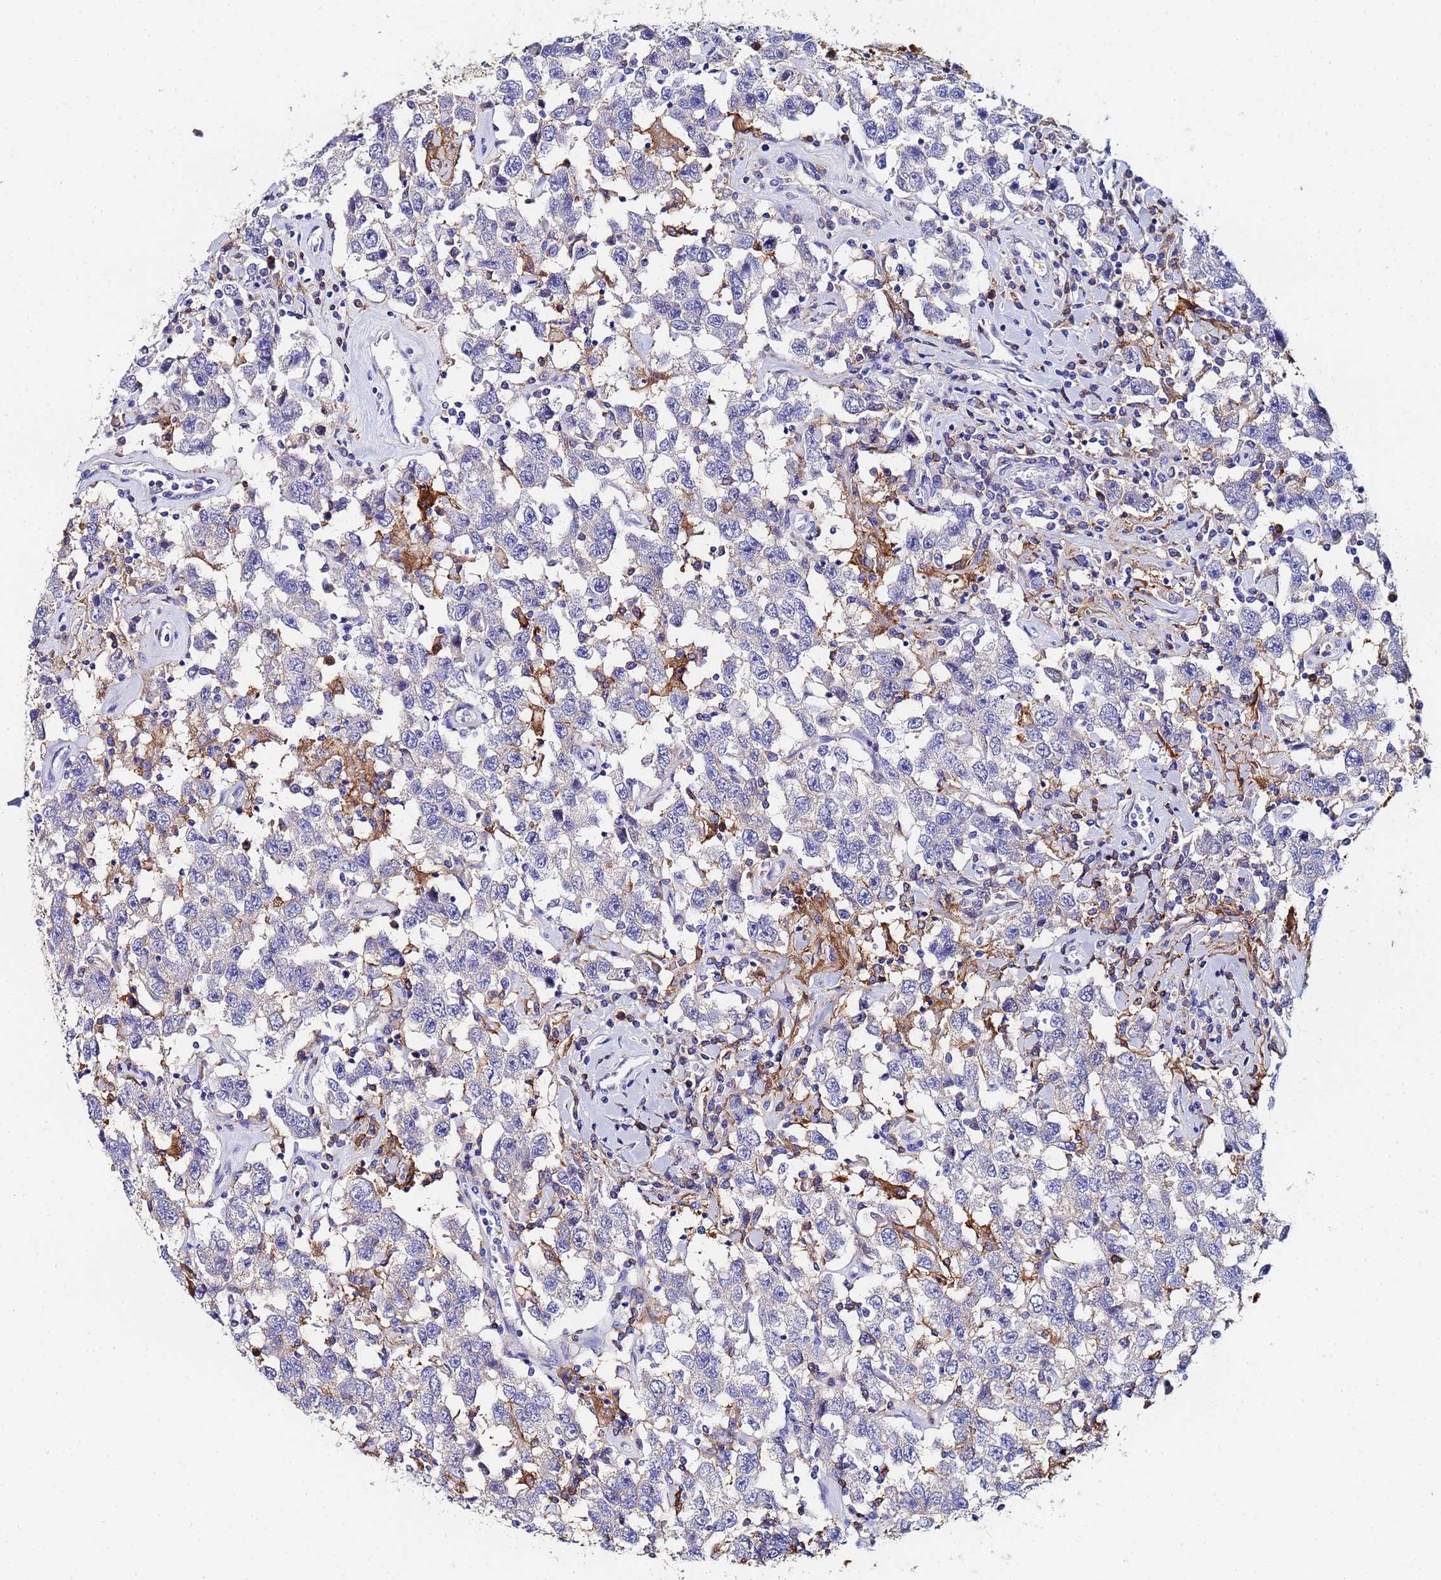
{"staining": {"intensity": "negative", "quantity": "none", "location": "none"}, "tissue": "testis cancer", "cell_type": "Tumor cells", "image_type": "cancer", "snomed": [{"axis": "morphology", "description": "Seminoma, NOS"}, {"axis": "topography", "description": "Testis"}], "caption": "High magnification brightfield microscopy of seminoma (testis) stained with DAB (3,3'-diaminobenzidine) (brown) and counterstained with hematoxylin (blue): tumor cells show no significant expression.", "gene": "BASP1", "patient": {"sex": "male", "age": 41}}